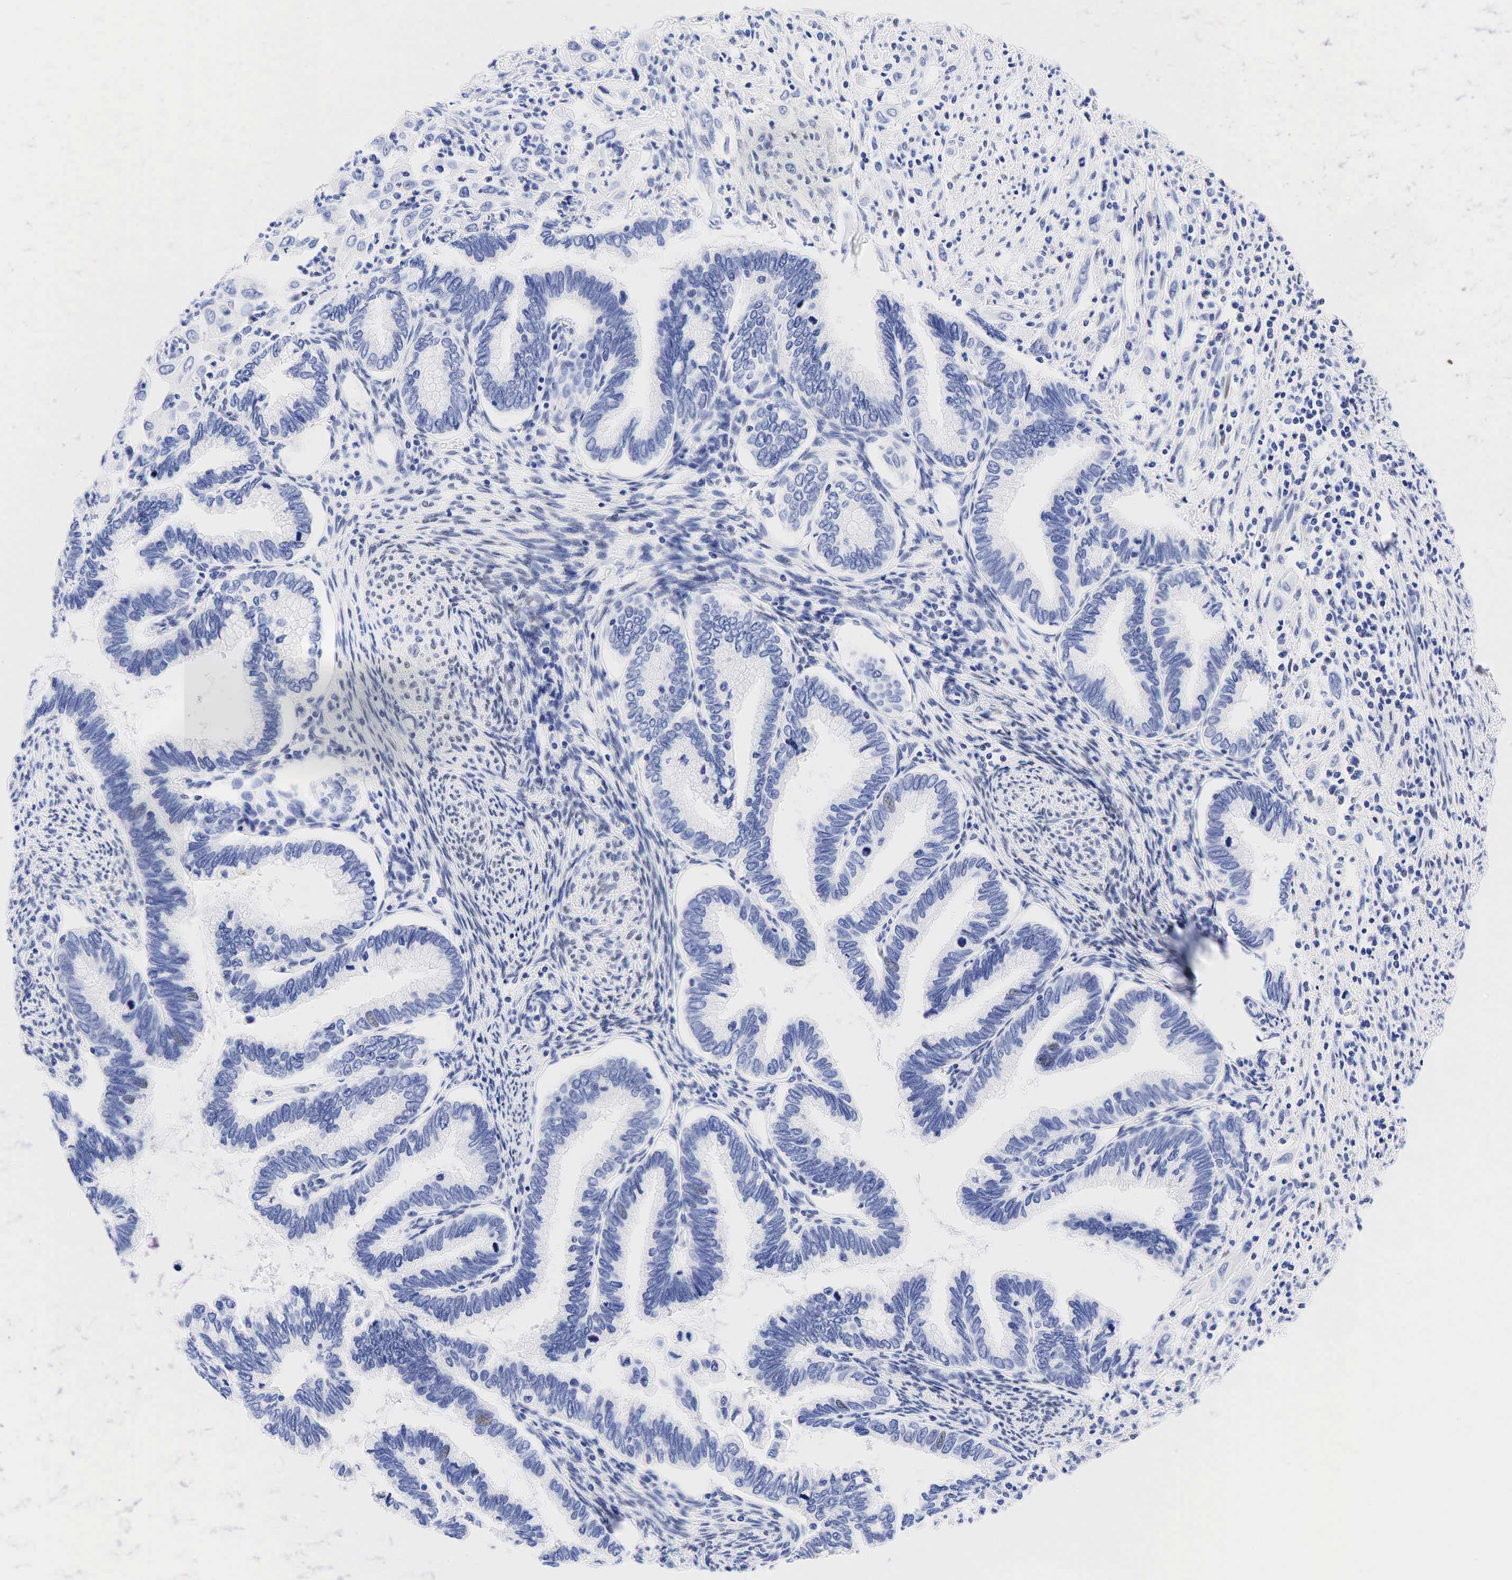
{"staining": {"intensity": "weak", "quantity": "<25%", "location": "nuclear"}, "tissue": "cervical cancer", "cell_type": "Tumor cells", "image_type": "cancer", "snomed": [{"axis": "morphology", "description": "Adenocarcinoma, NOS"}, {"axis": "topography", "description": "Cervix"}], "caption": "The image reveals no staining of tumor cells in cervical cancer.", "gene": "ESR1", "patient": {"sex": "female", "age": 49}}